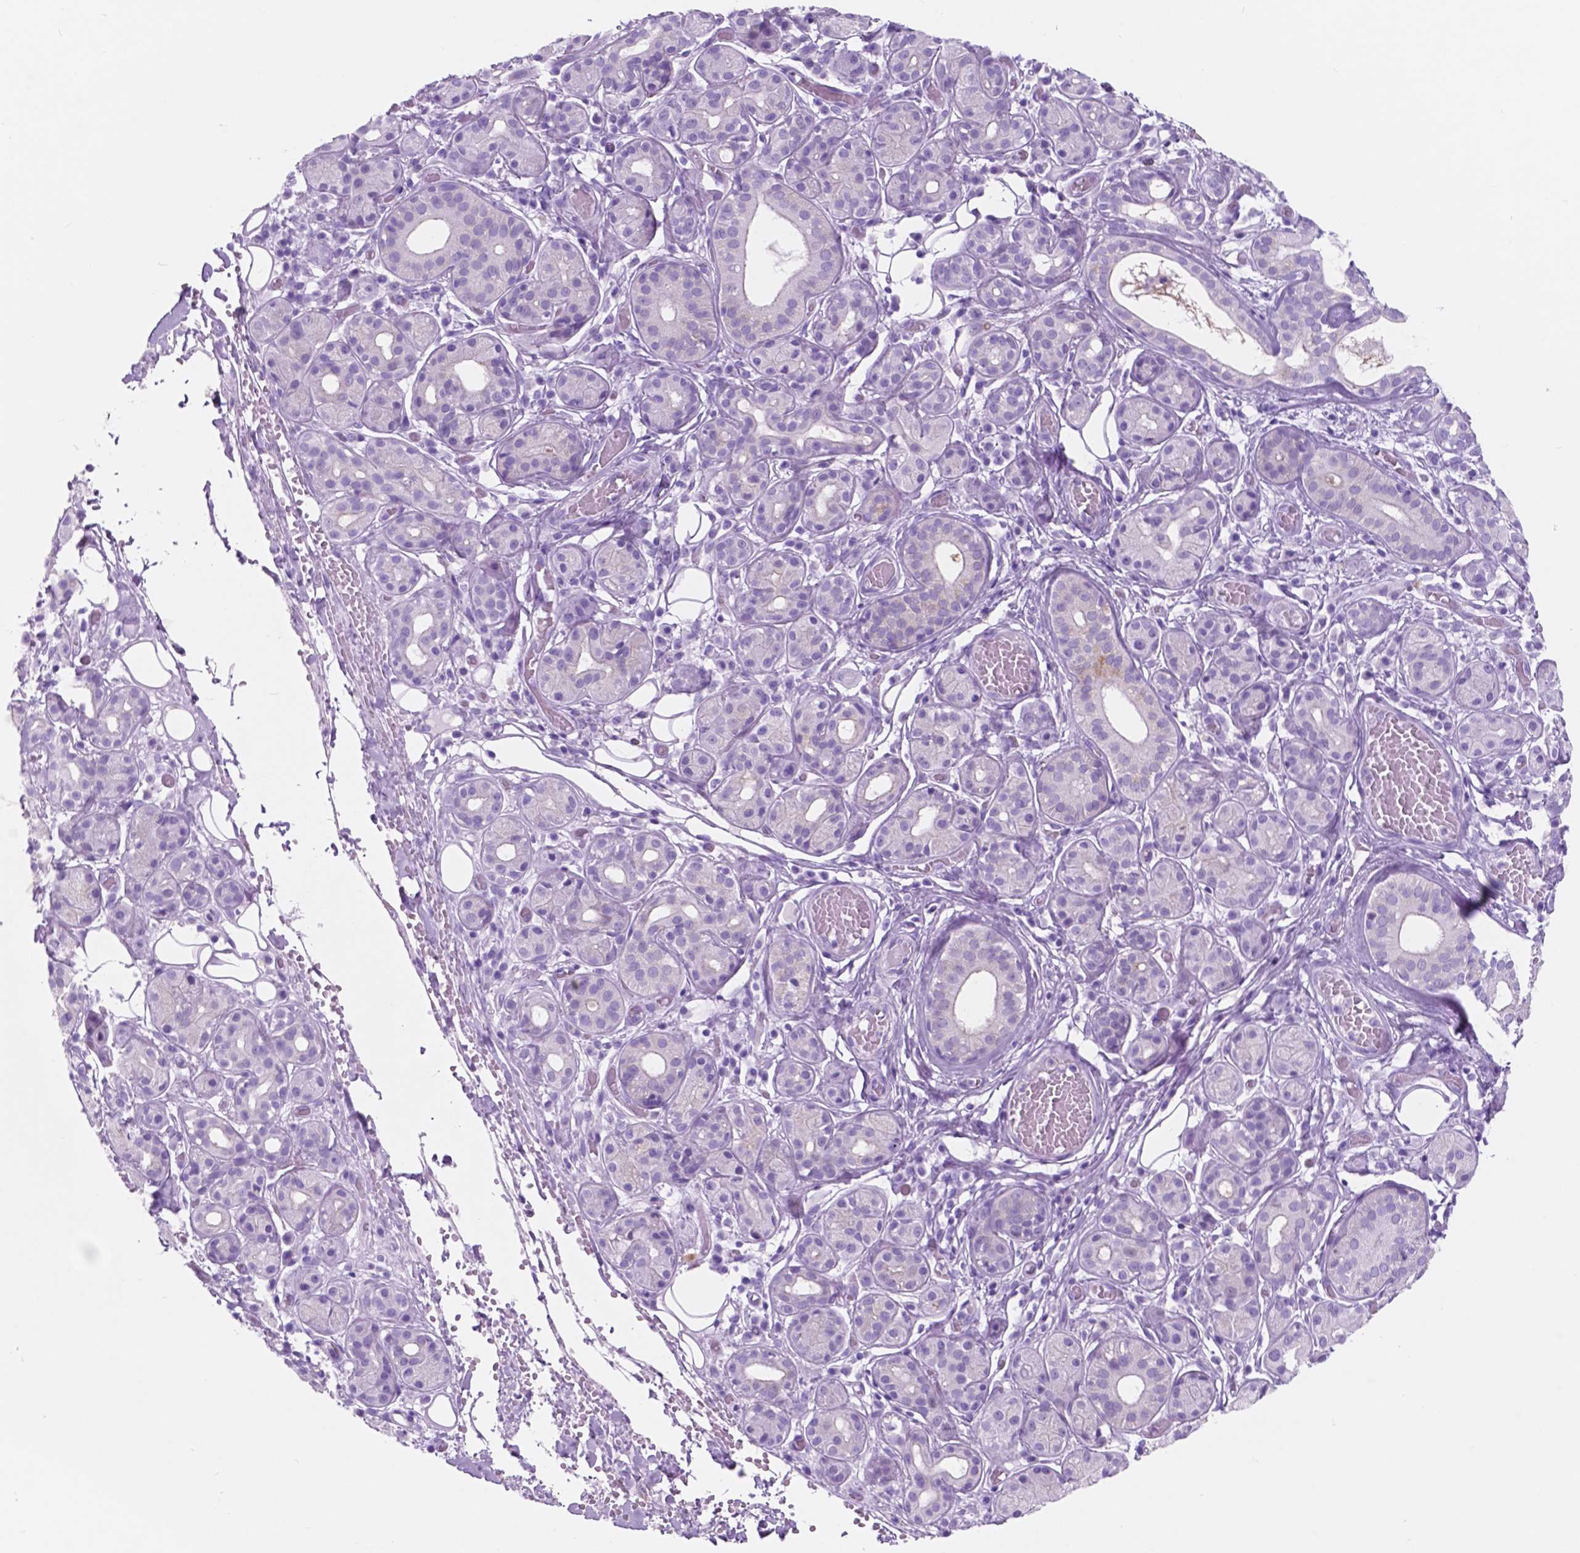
{"staining": {"intensity": "negative", "quantity": "none", "location": "none"}, "tissue": "salivary gland", "cell_type": "Glandular cells", "image_type": "normal", "snomed": [{"axis": "morphology", "description": "Normal tissue, NOS"}, {"axis": "topography", "description": "Salivary gland"}, {"axis": "topography", "description": "Peripheral nerve tissue"}], "caption": "Immunohistochemical staining of unremarkable salivary gland reveals no significant staining in glandular cells.", "gene": "CUZD1", "patient": {"sex": "male", "age": 71}}